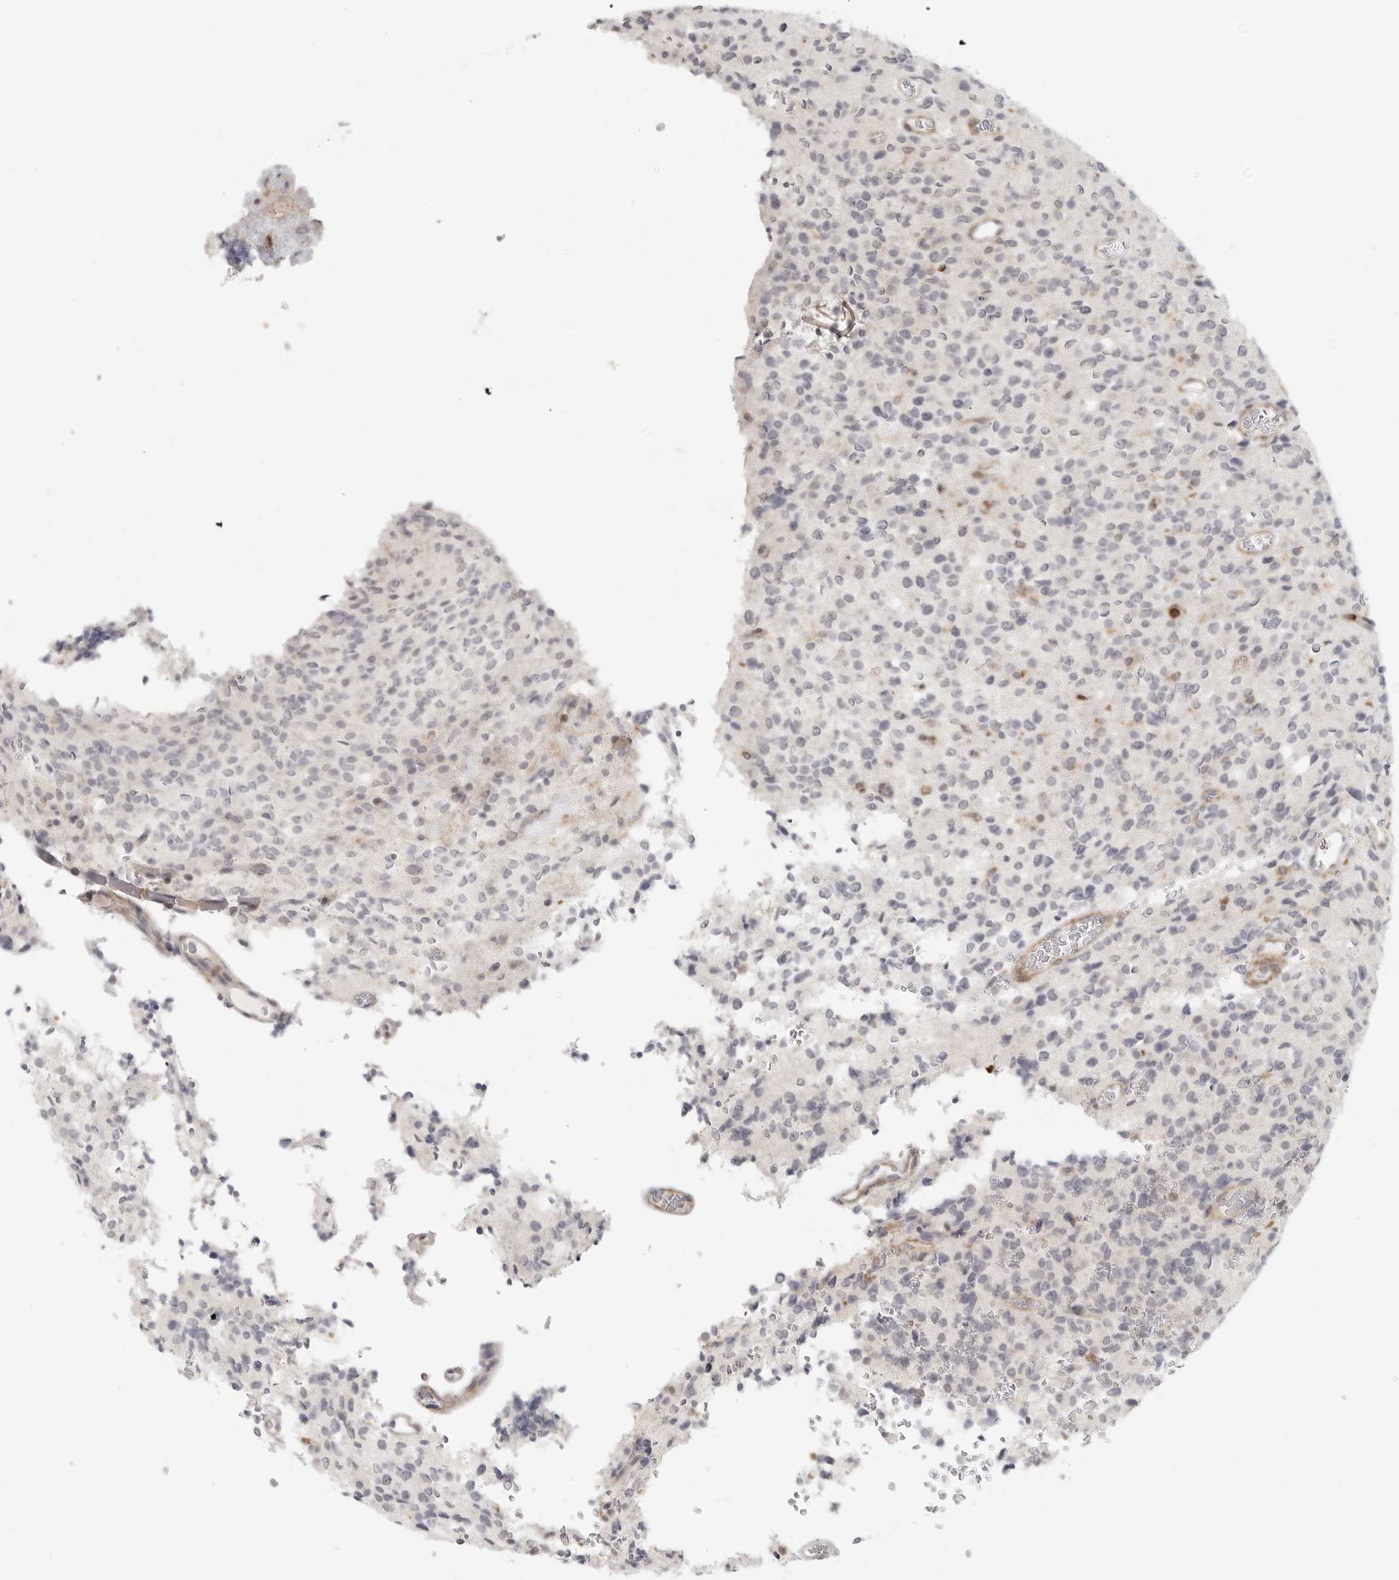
{"staining": {"intensity": "negative", "quantity": "none", "location": "none"}, "tissue": "glioma", "cell_type": "Tumor cells", "image_type": "cancer", "snomed": [{"axis": "morphology", "description": "Glioma, malignant, High grade"}, {"axis": "topography", "description": "Brain"}], "caption": "An image of human malignant high-grade glioma is negative for staining in tumor cells. Nuclei are stained in blue.", "gene": "SH3KBP1", "patient": {"sex": "male", "age": 34}}